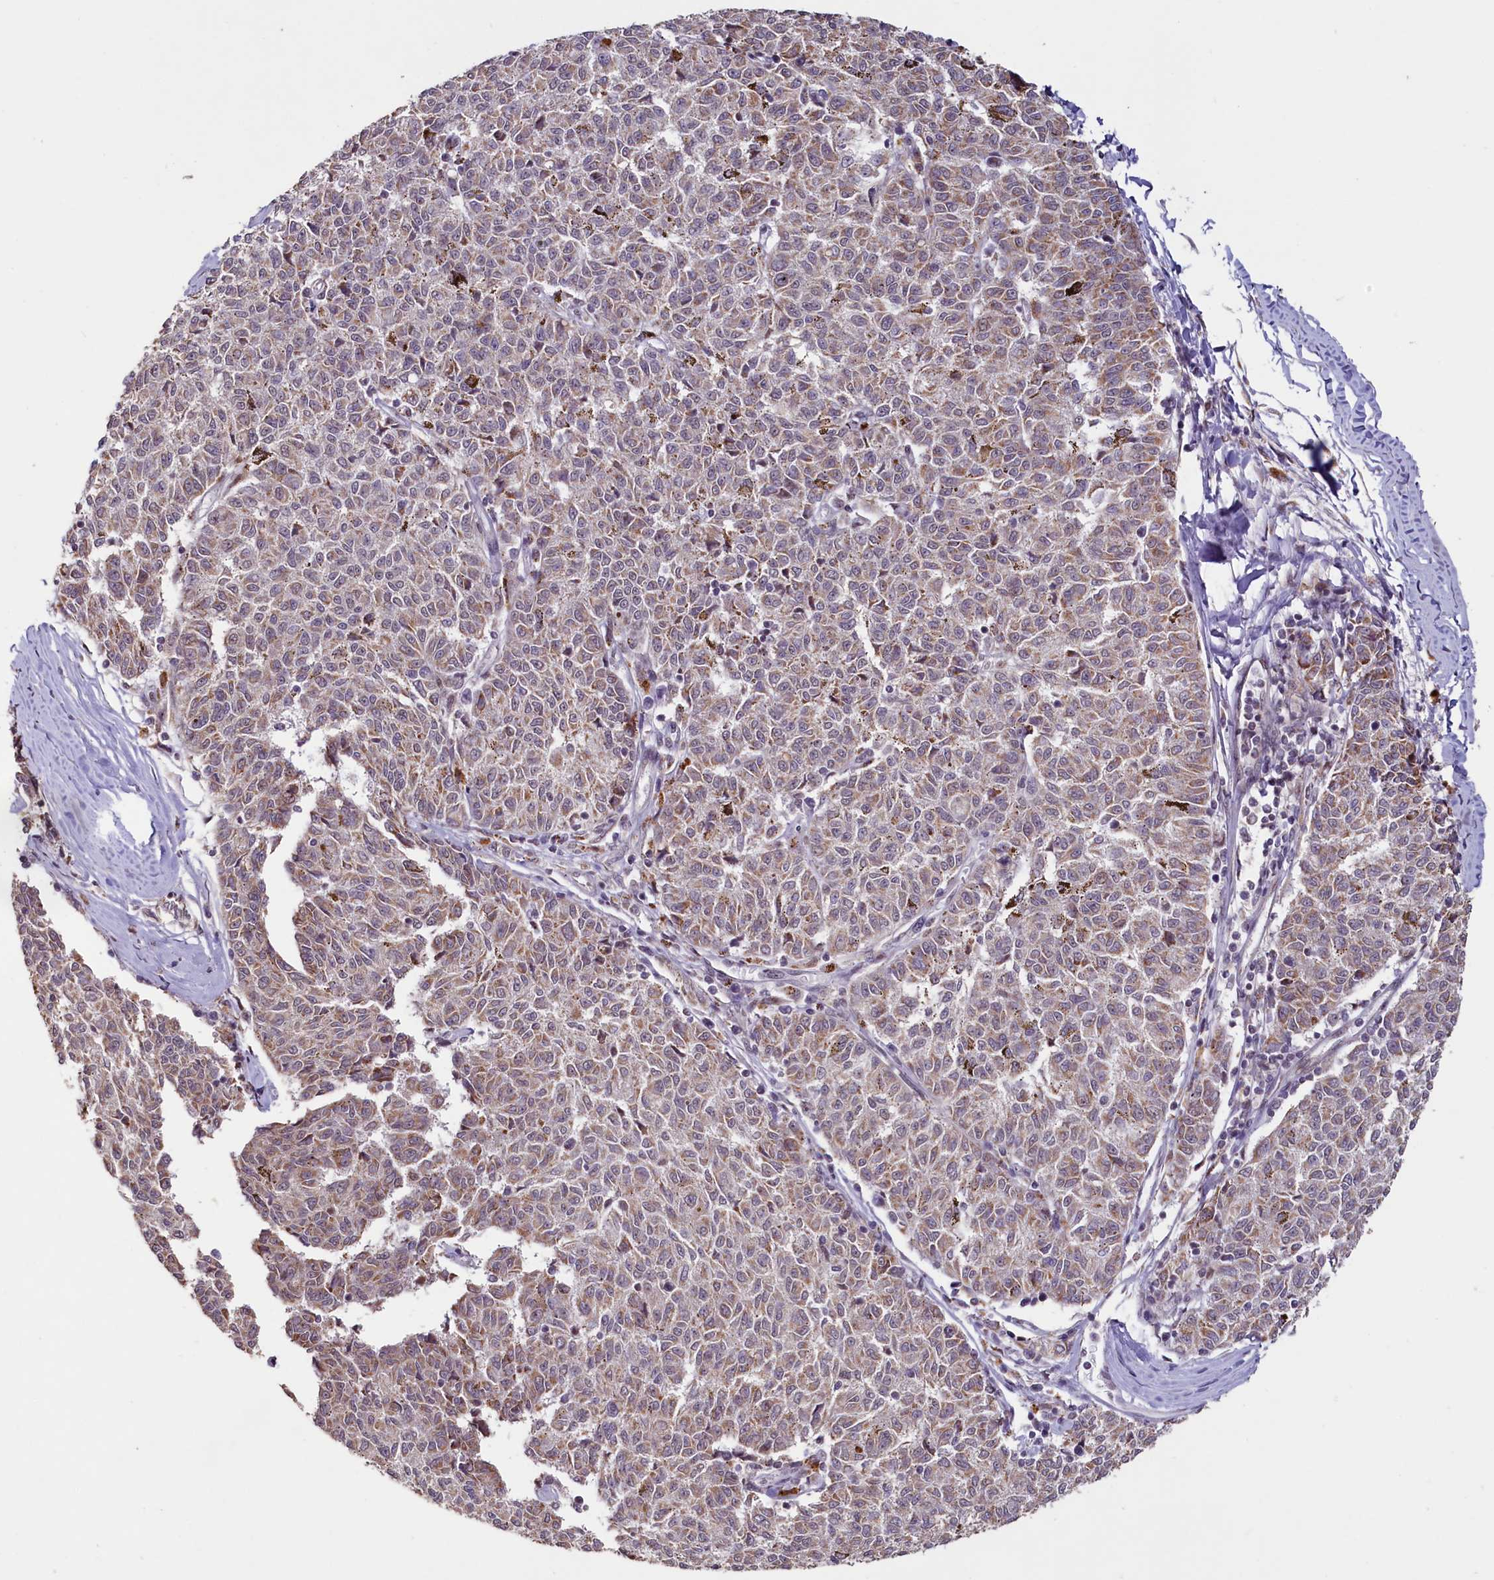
{"staining": {"intensity": "moderate", "quantity": ">75%", "location": "cytoplasmic/membranous"}, "tissue": "melanoma", "cell_type": "Tumor cells", "image_type": "cancer", "snomed": [{"axis": "morphology", "description": "Malignant melanoma, NOS"}, {"axis": "topography", "description": "Skin"}], "caption": "Immunohistochemistry (IHC) photomicrograph of melanoma stained for a protein (brown), which displays medium levels of moderate cytoplasmic/membranous staining in about >75% of tumor cells.", "gene": "PDE6D", "patient": {"sex": "female", "age": 72}}